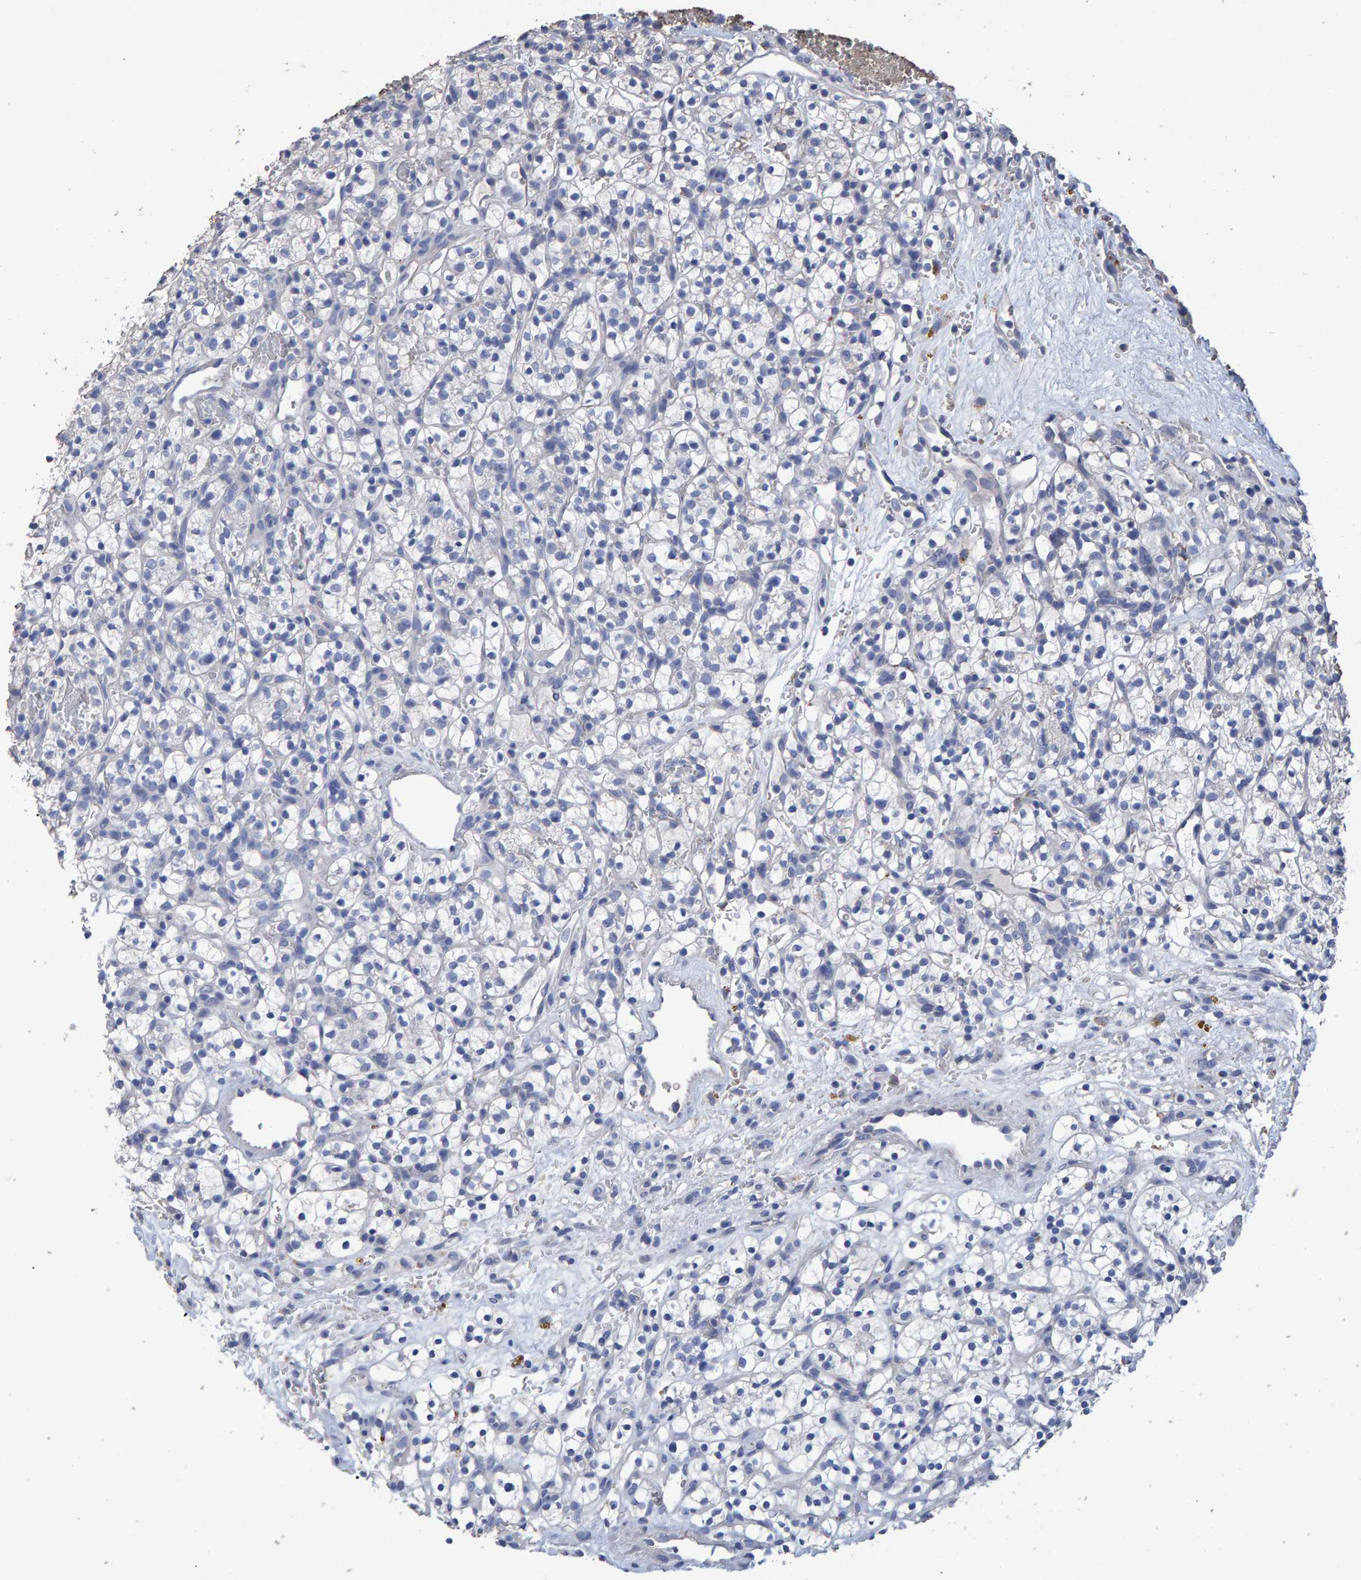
{"staining": {"intensity": "negative", "quantity": "none", "location": "none"}, "tissue": "renal cancer", "cell_type": "Tumor cells", "image_type": "cancer", "snomed": [{"axis": "morphology", "description": "Adenocarcinoma, NOS"}, {"axis": "topography", "description": "Kidney"}], "caption": "The image exhibits no significant staining in tumor cells of renal adenocarcinoma.", "gene": "HEMGN", "patient": {"sex": "female", "age": 57}}